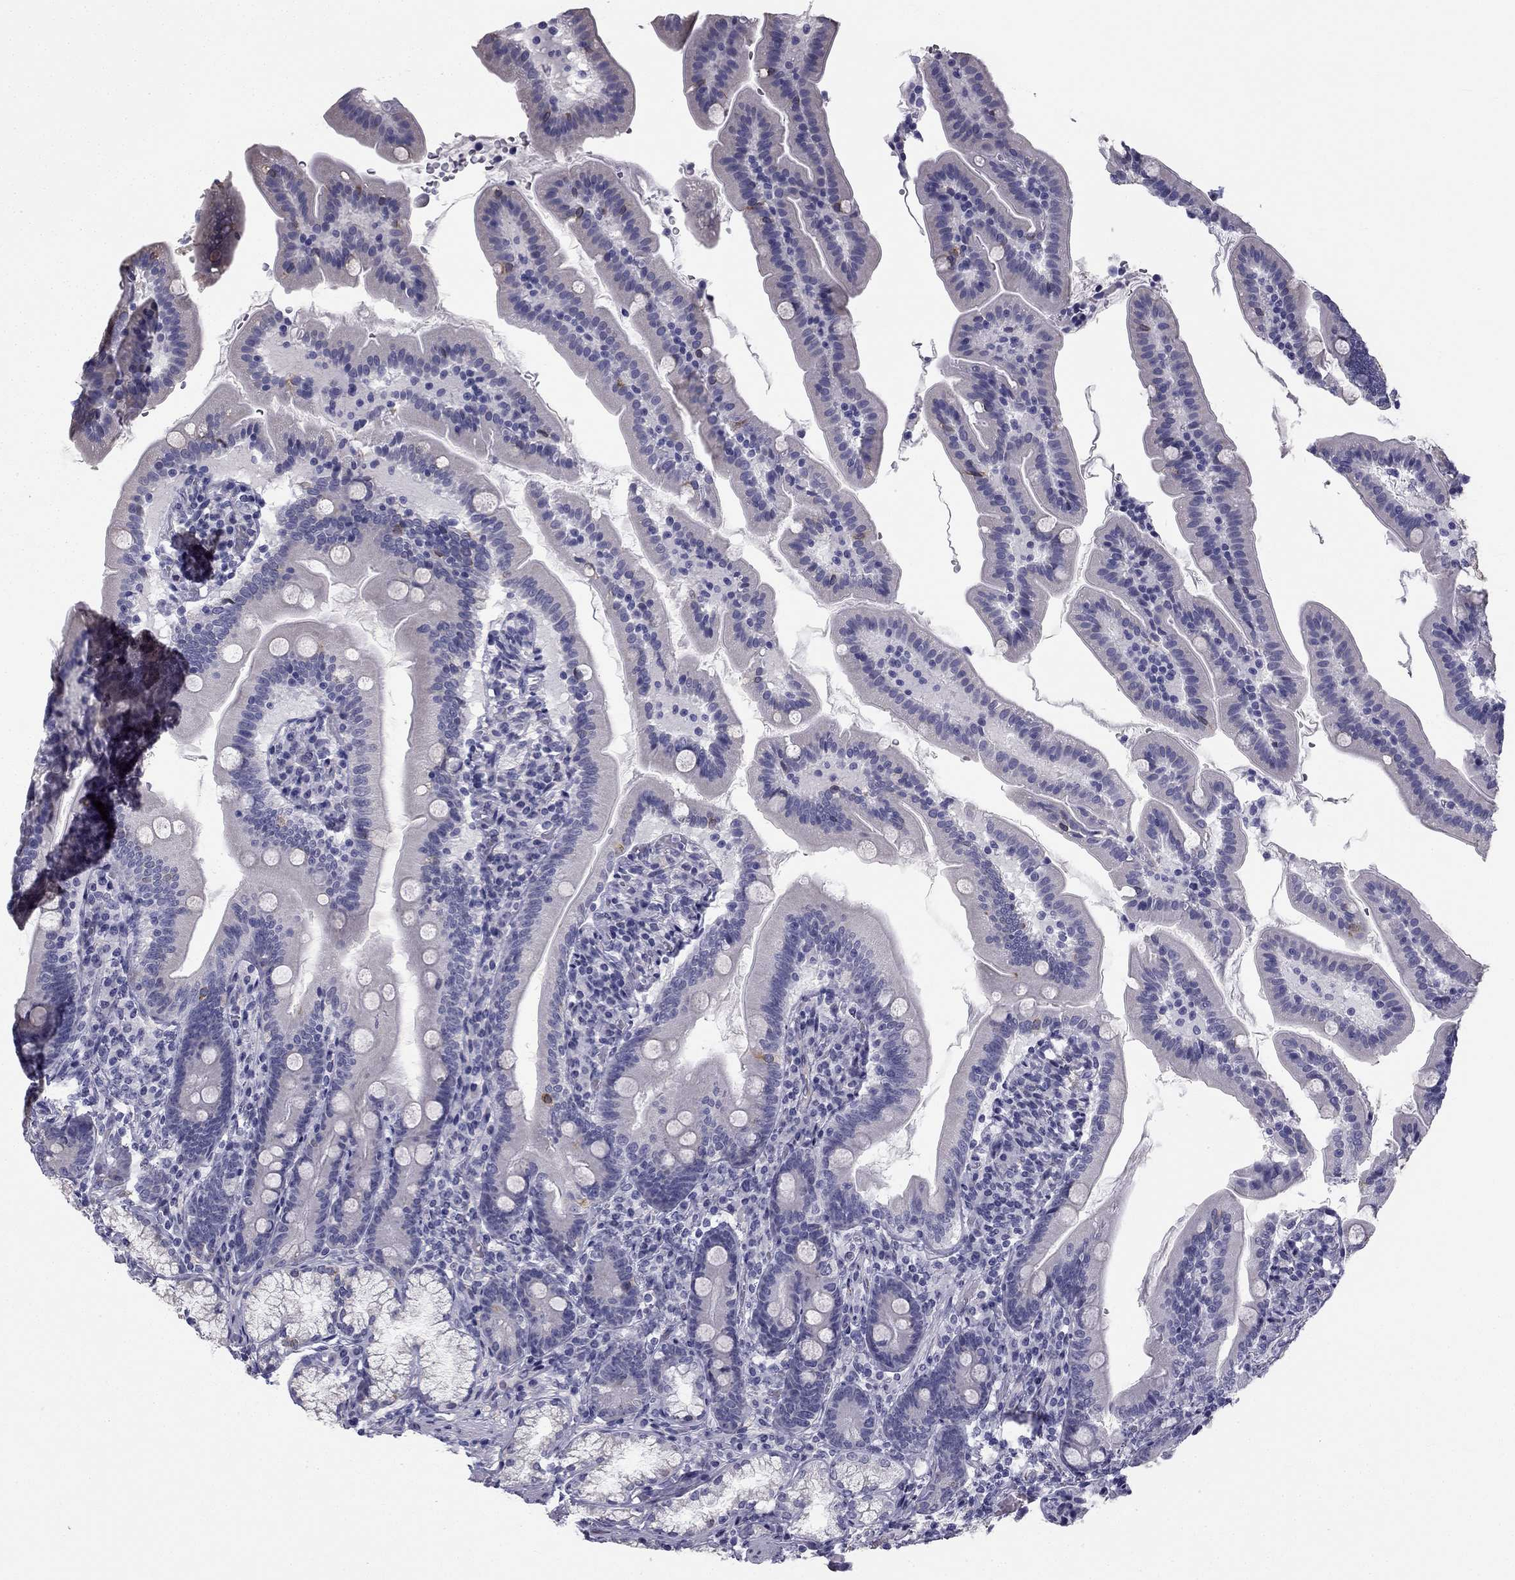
{"staining": {"intensity": "negative", "quantity": "none", "location": "none"}, "tissue": "duodenum", "cell_type": "Glandular cells", "image_type": "normal", "snomed": [{"axis": "morphology", "description": "Normal tissue, NOS"}, {"axis": "topography", "description": "Duodenum"}], "caption": "Photomicrograph shows no protein staining in glandular cells of benign duodenum. (IHC, brightfield microscopy, high magnification).", "gene": "CCDC40", "patient": {"sex": "female", "age": 67}}